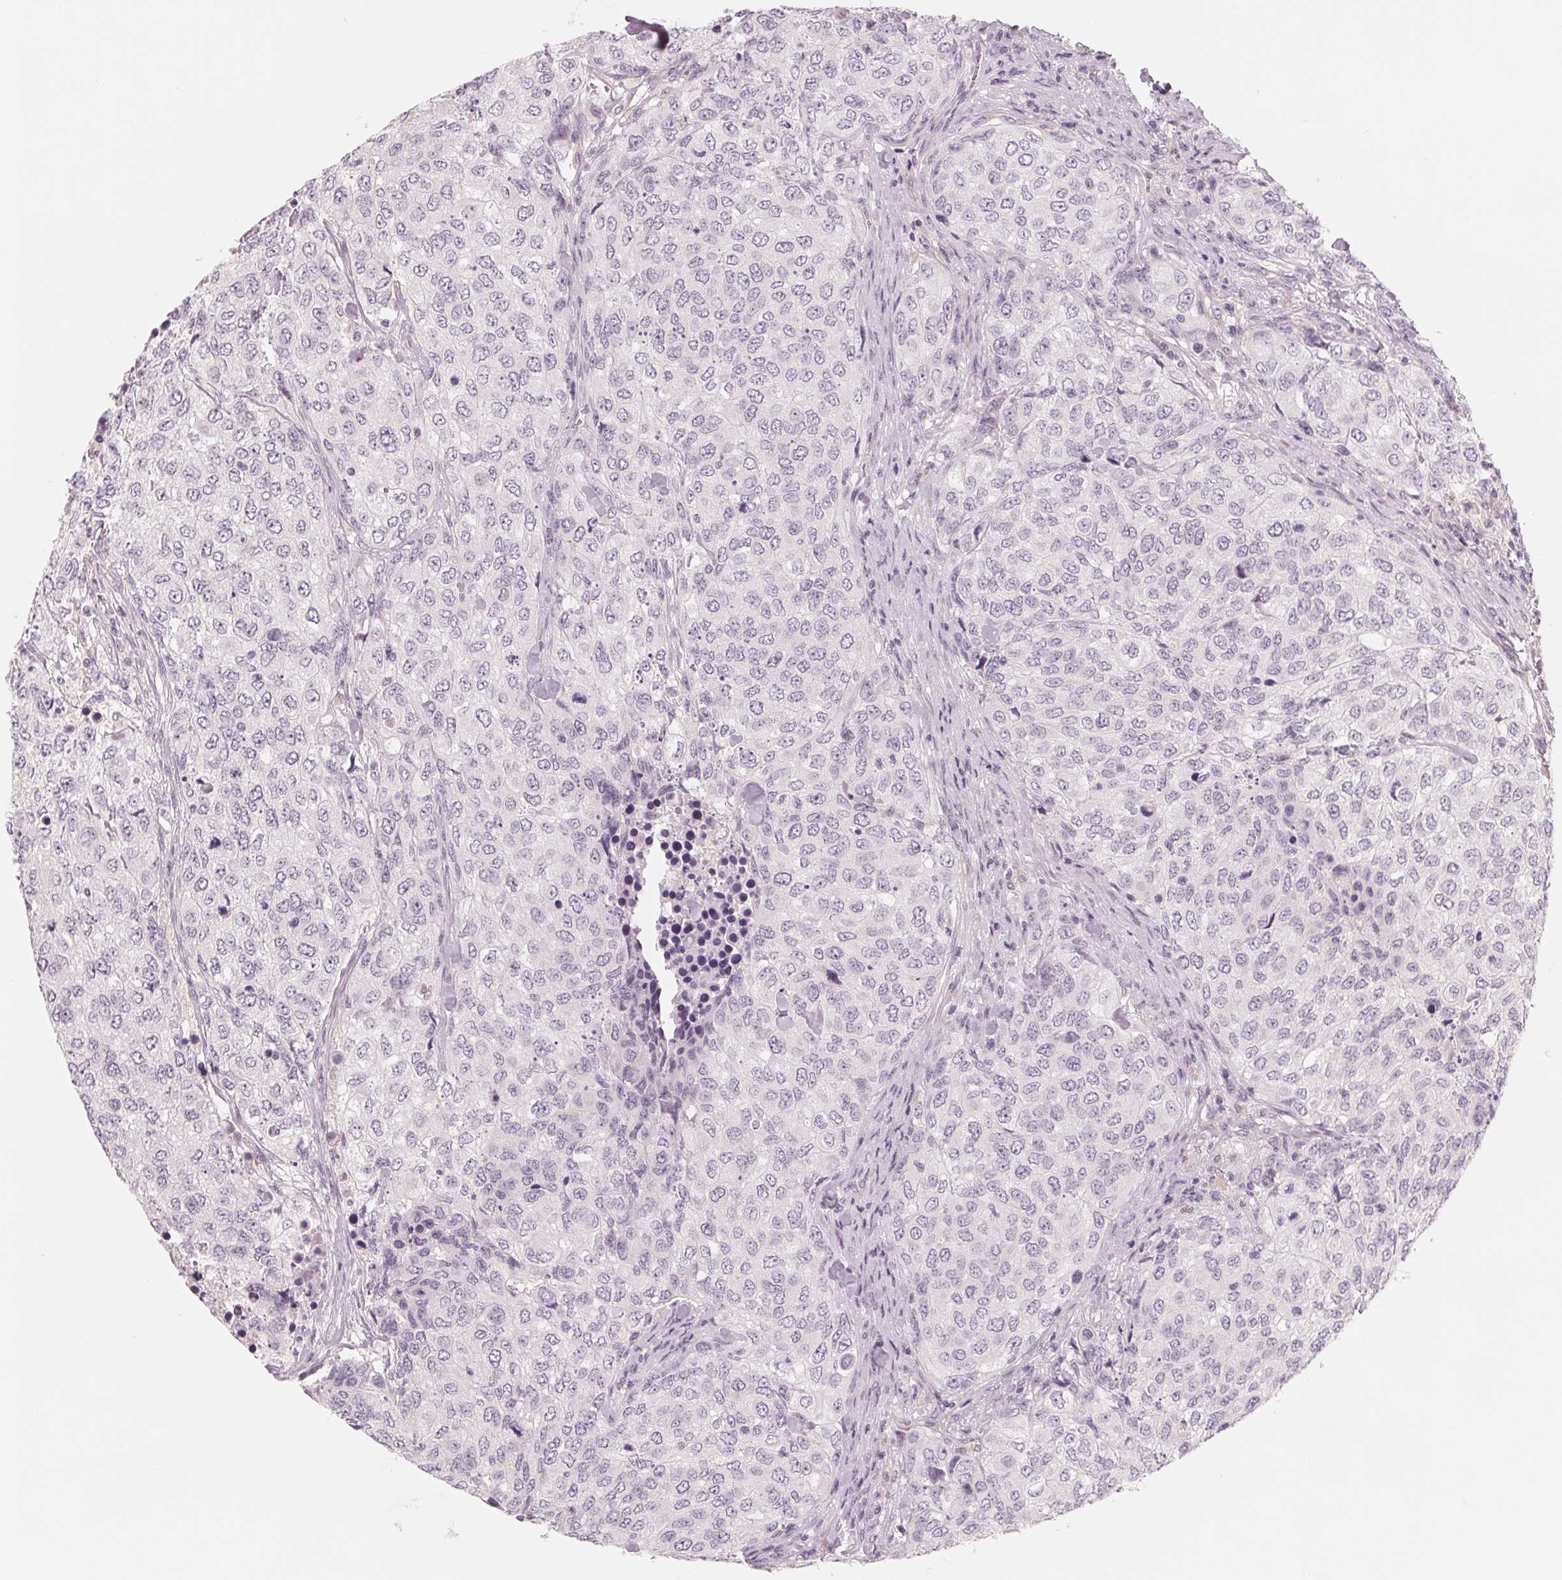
{"staining": {"intensity": "negative", "quantity": "none", "location": "none"}, "tissue": "urothelial cancer", "cell_type": "Tumor cells", "image_type": "cancer", "snomed": [{"axis": "morphology", "description": "Urothelial carcinoma, High grade"}, {"axis": "topography", "description": "Urinary bladder"}], "caption": "Micrograph shows no protein positivity in tumor cells of high-grade urothelial carcinoma tissue.", "gene": "IL9R", "patient": {"sex": "female", "age": 78}}